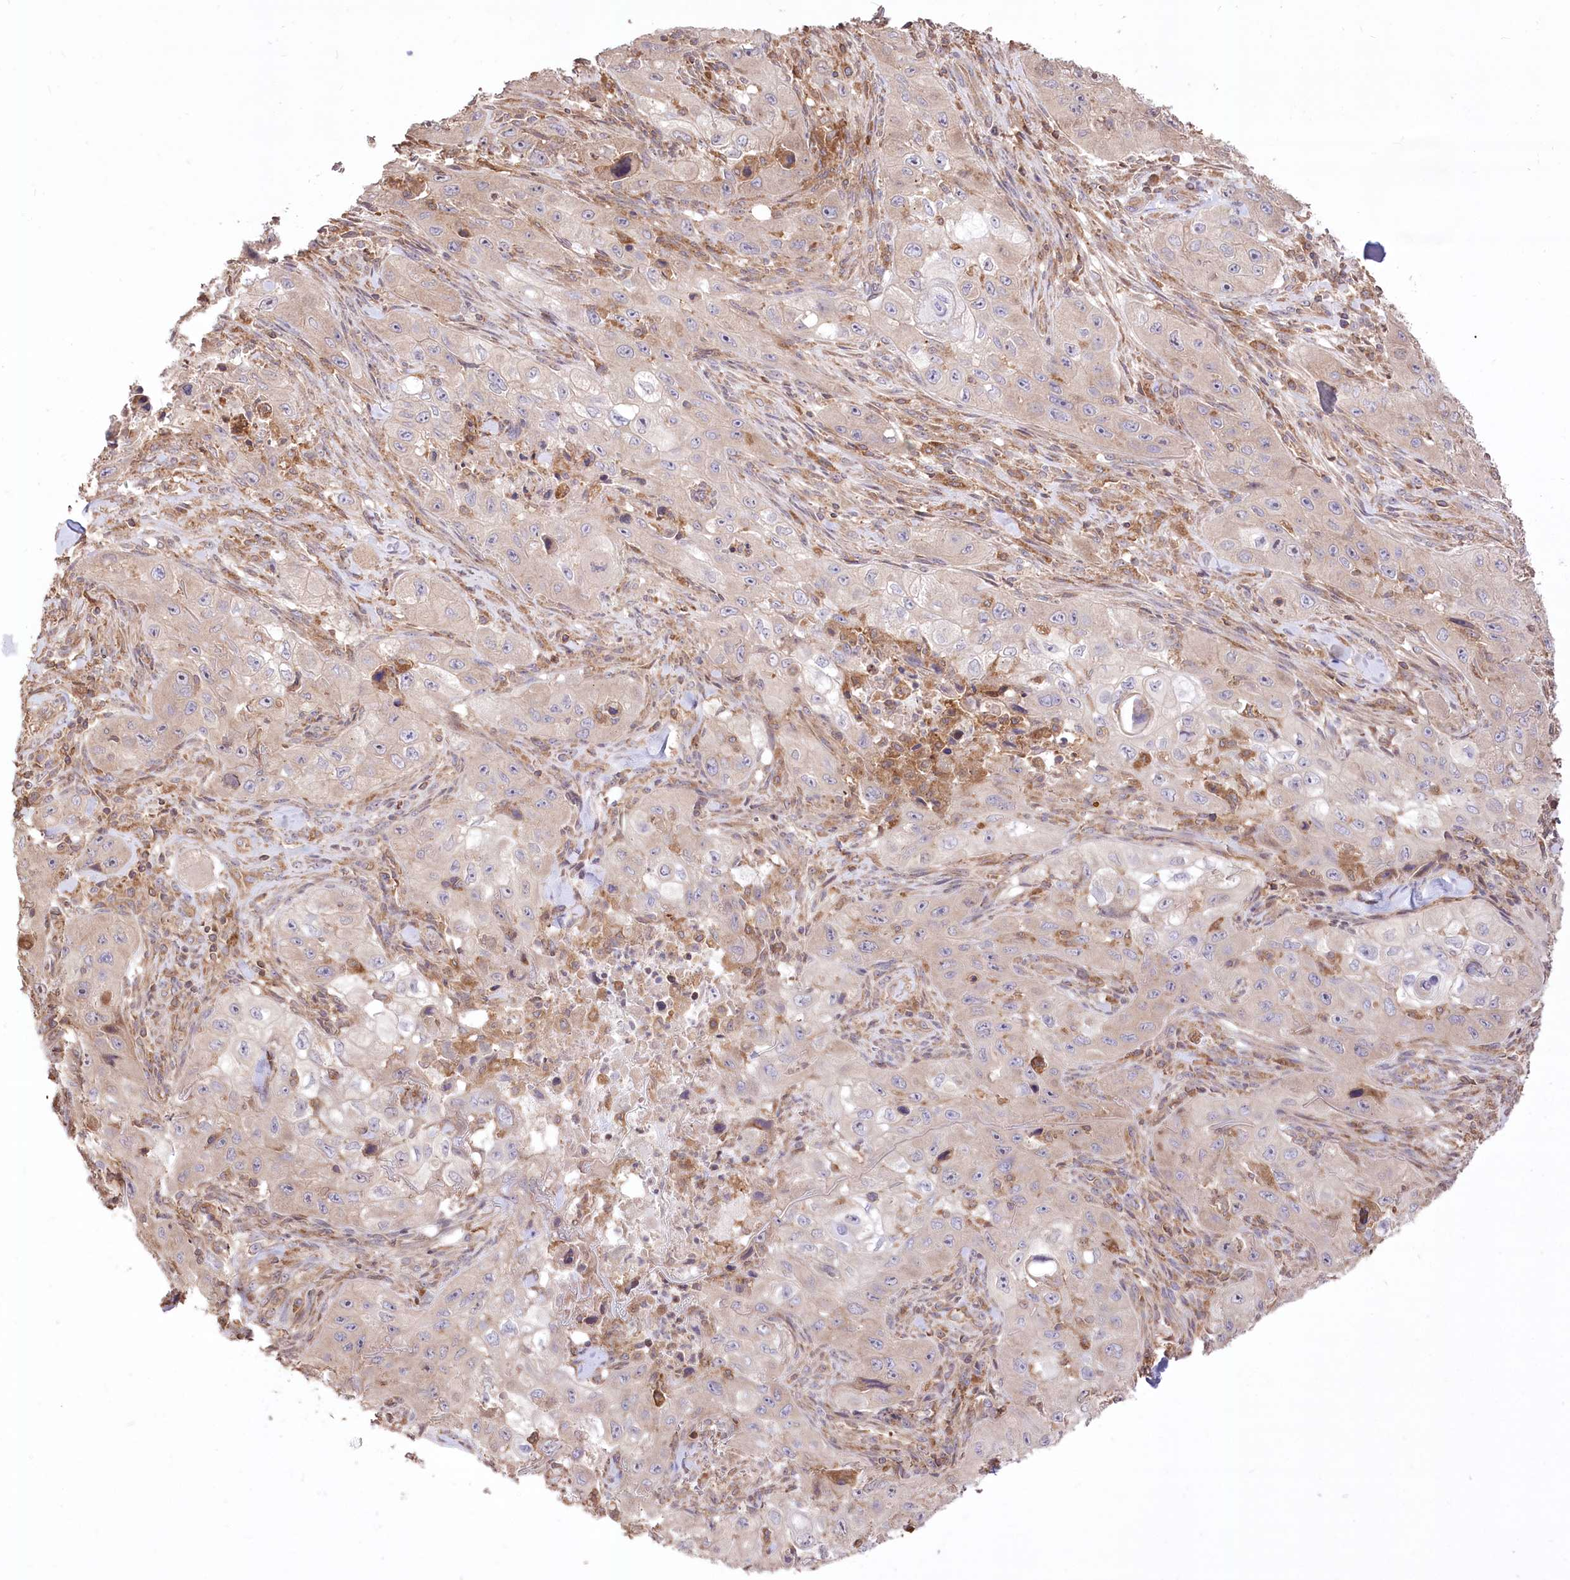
{"staining": {"intensity": "negative", "quantity": "none", "location": "none"}, "tissue": "skin cancer", "cell_type": "Tumor cells", "image_type": "cancer", "snomed": [{"axis": "morphology", "description": "Squamous cell carcinoma, NOS"}, {"axis": "topography", "description": "Skin"}, {"axis": "topography", "description": "Subcutis"}], "caption": "Skin squamous cell carcinoma stained for a protein using IHC shows no staining tumor cells.", "gene": "XYLB", "patient": {"sex": "male", "age": 73}}